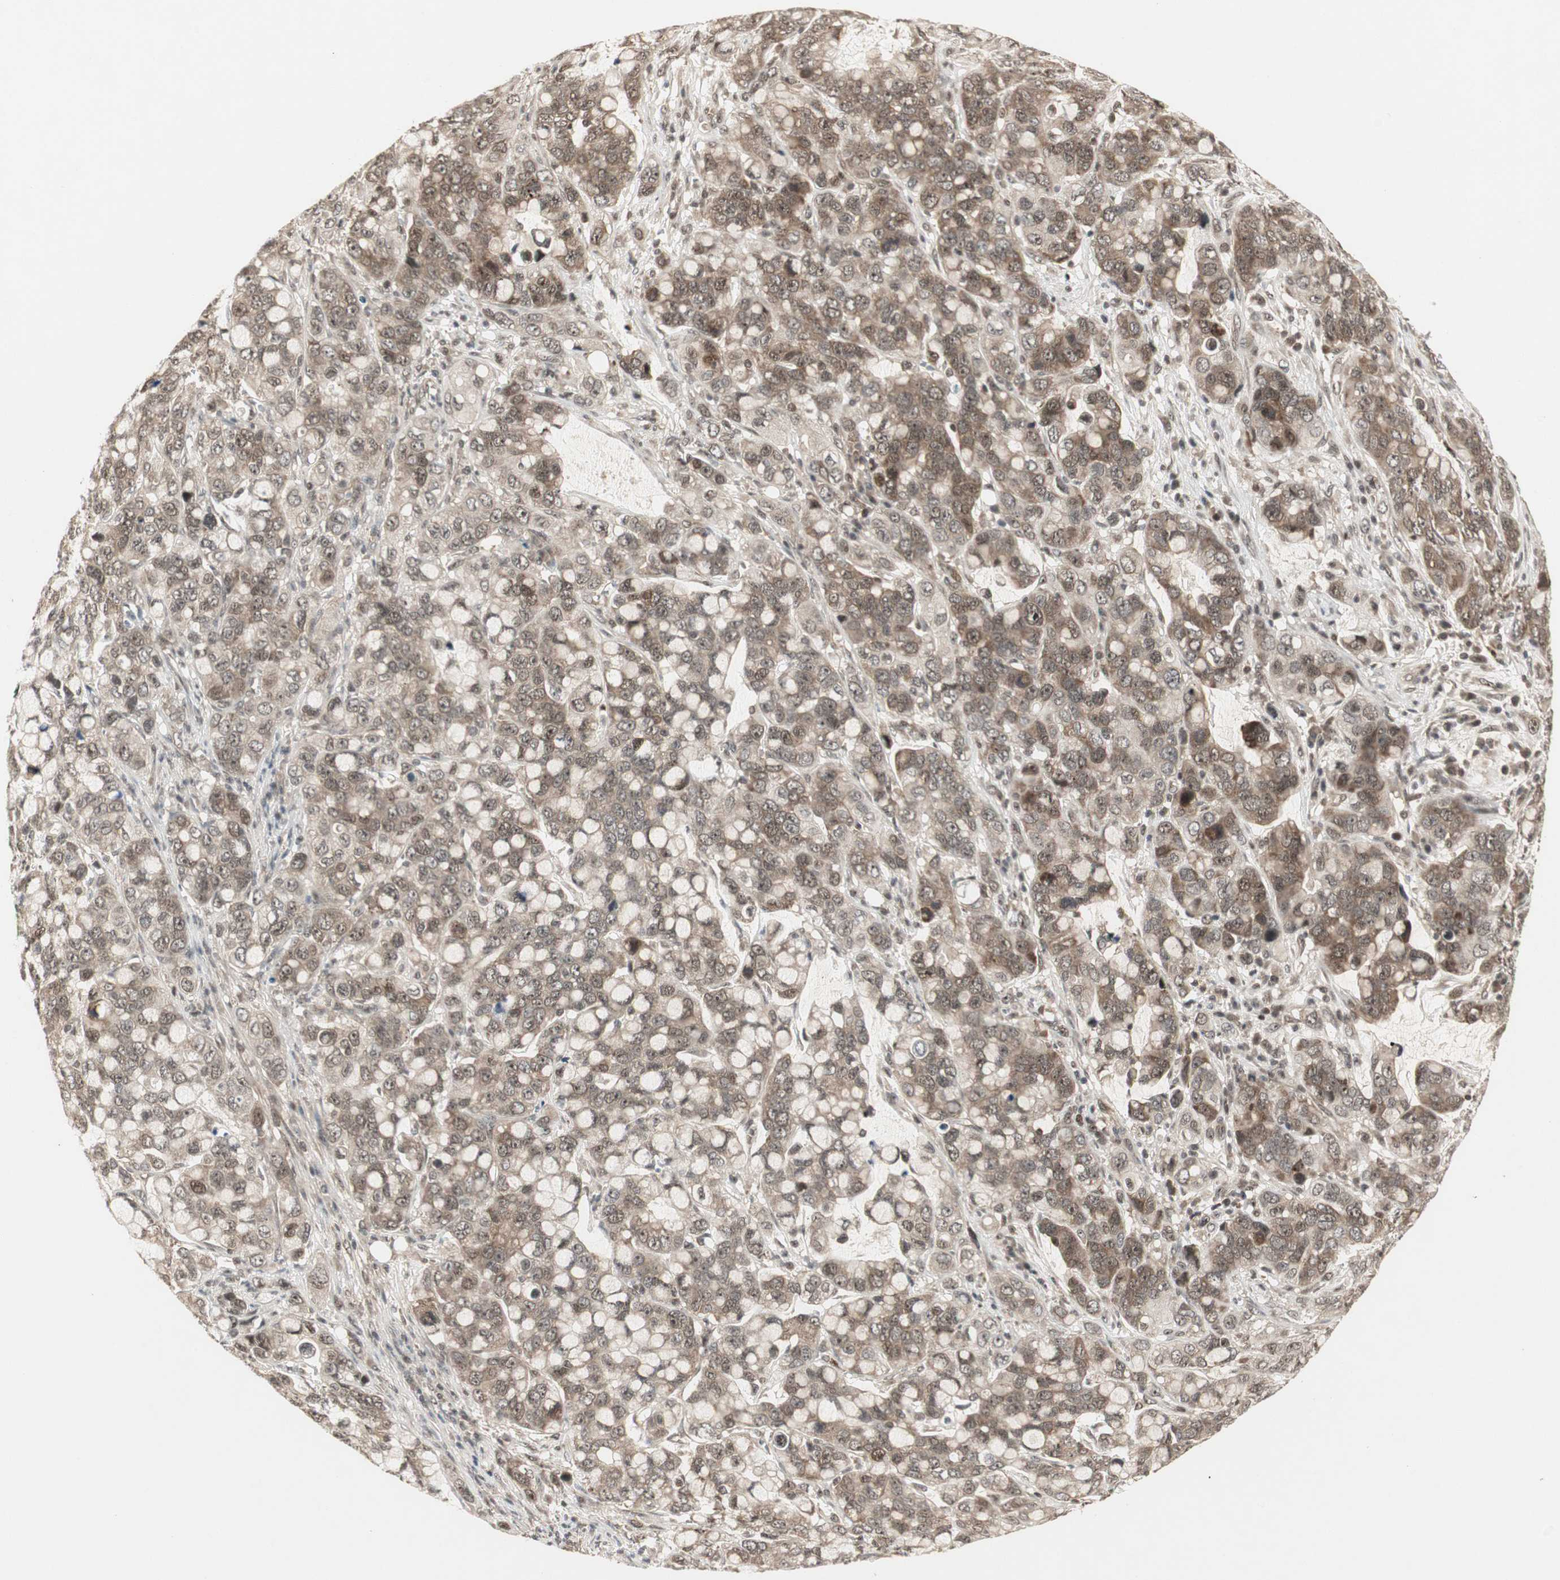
{"staining": {"intensity": "moderate", "quantity": ">75%", "location": "cytoplasmic/membranous,nuclear"}, "tissue": "stomach cancer", "cell_type": "Tumor cells", "image_type": "cancer", "snomed": [{"axis": "morphology", "description": "Adenocarcinoma, NOS"}, {"axis": "topography", "description": "Stomach, lower"}], "caption": "DAB (3,3'-diaminobenzidine) immunohistochemical staining of human stomach adenocarcinoma demonstrates moderate cytoplasmic/membranous and nuclear protein staining in approximately >75% of tumor cells.", "gene": "CSNK2B", "patient": {"sex": "male", "age": 84}}